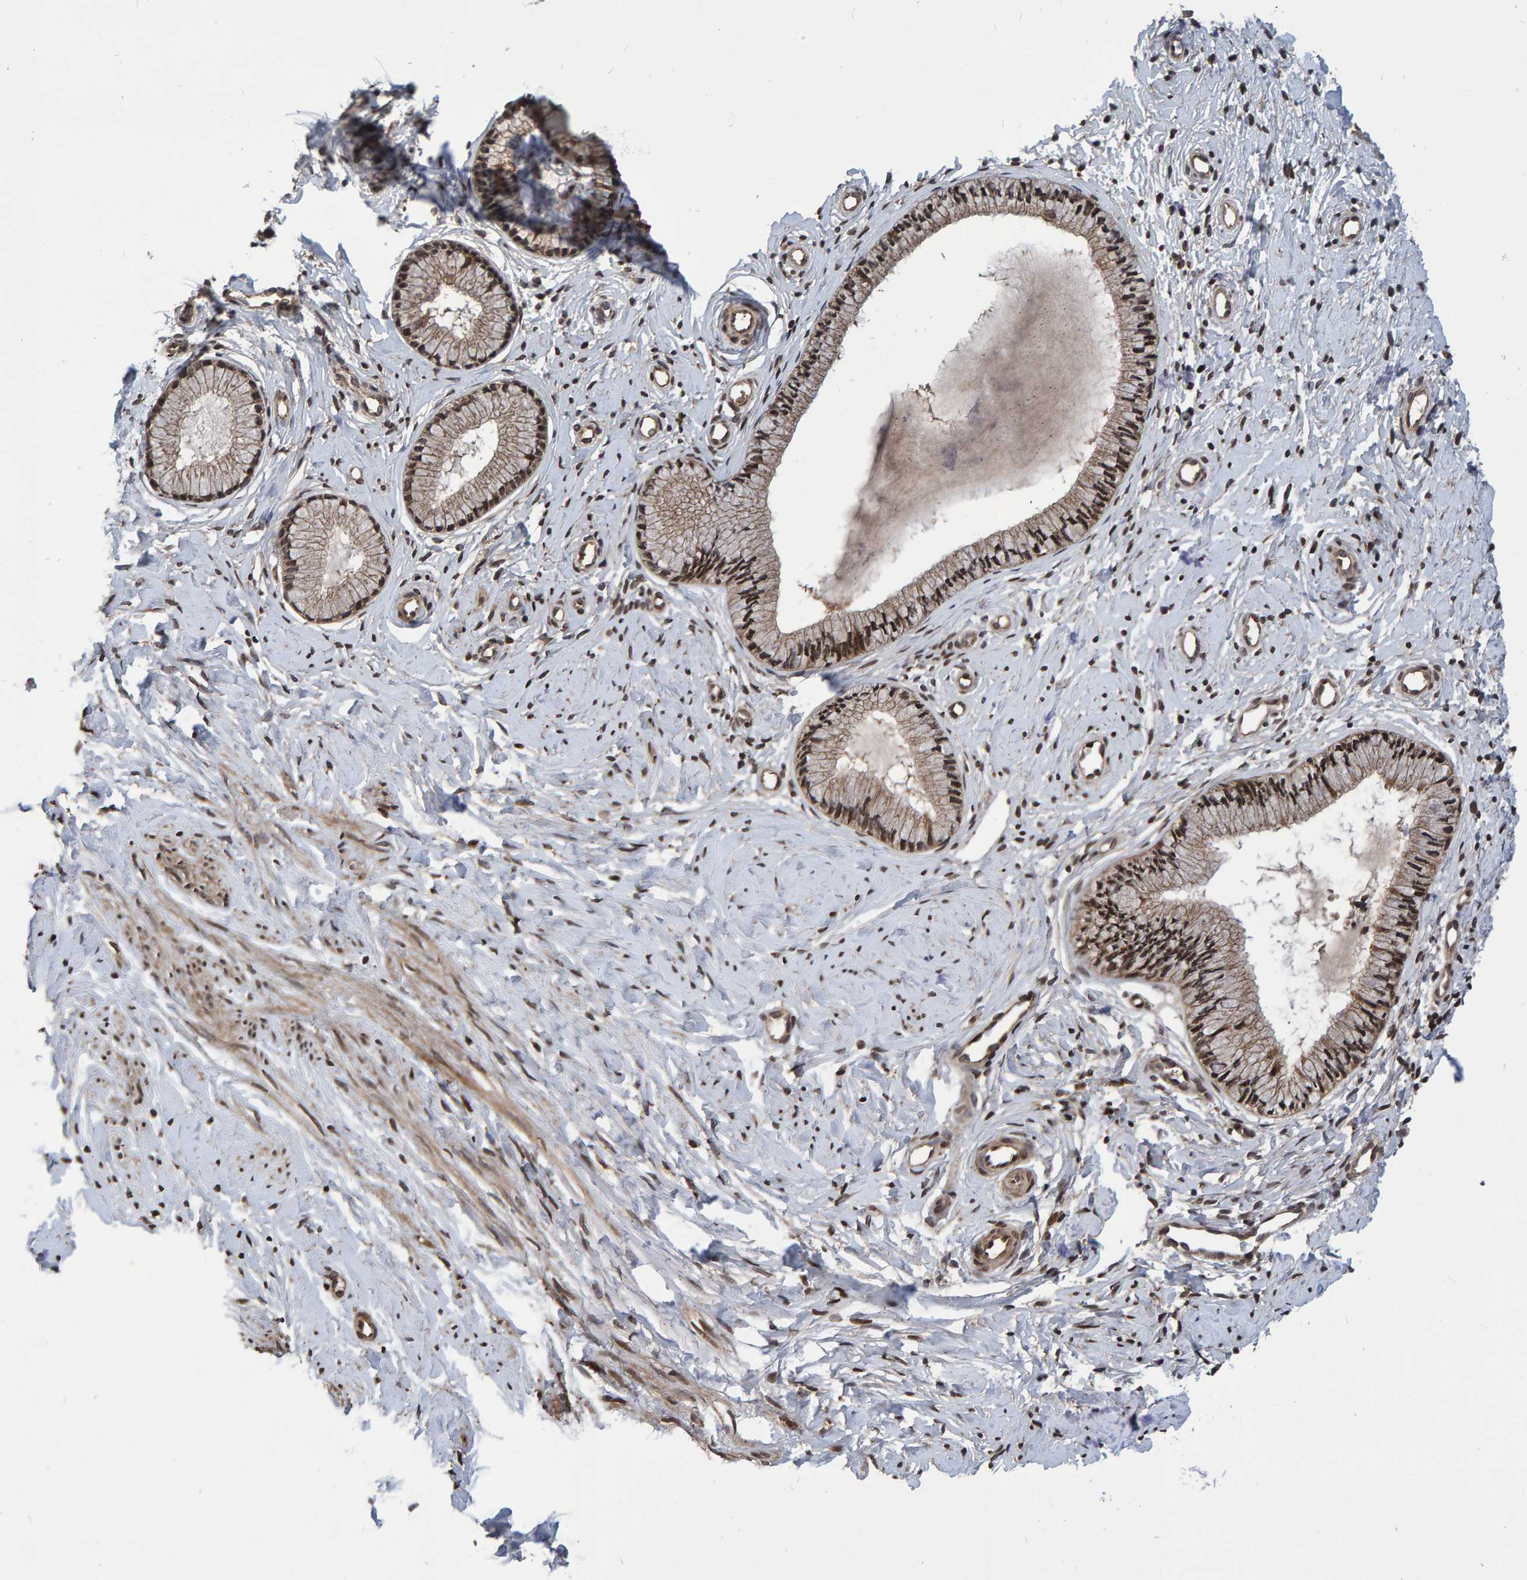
{"staining": {"intensity": "moderate", "quantity": ">75%", "location": "cytoplasmic/membranous,nuclear"}, "tissue": "cervix", "cell_type": "Glandular cells", "image_type": "normal", "snomed": [{"axis": "morphology", "description": "Normal tissue, NOS"}, {"axis": "topography", "description": "Cervix"}], "caption": "Immunohistochemistry (IHC) image of normal cervix: cervix stained using immunohistochemistry shows medium levels of moderate protein expression localized specifically in the cytoplasmic/membranous,nuclear of glandular cells, appearing as a cytoplasmic/membranous,nuclear brown color.", "gene": "GAB2", "patient": {"sex": "female", "age": 46}}